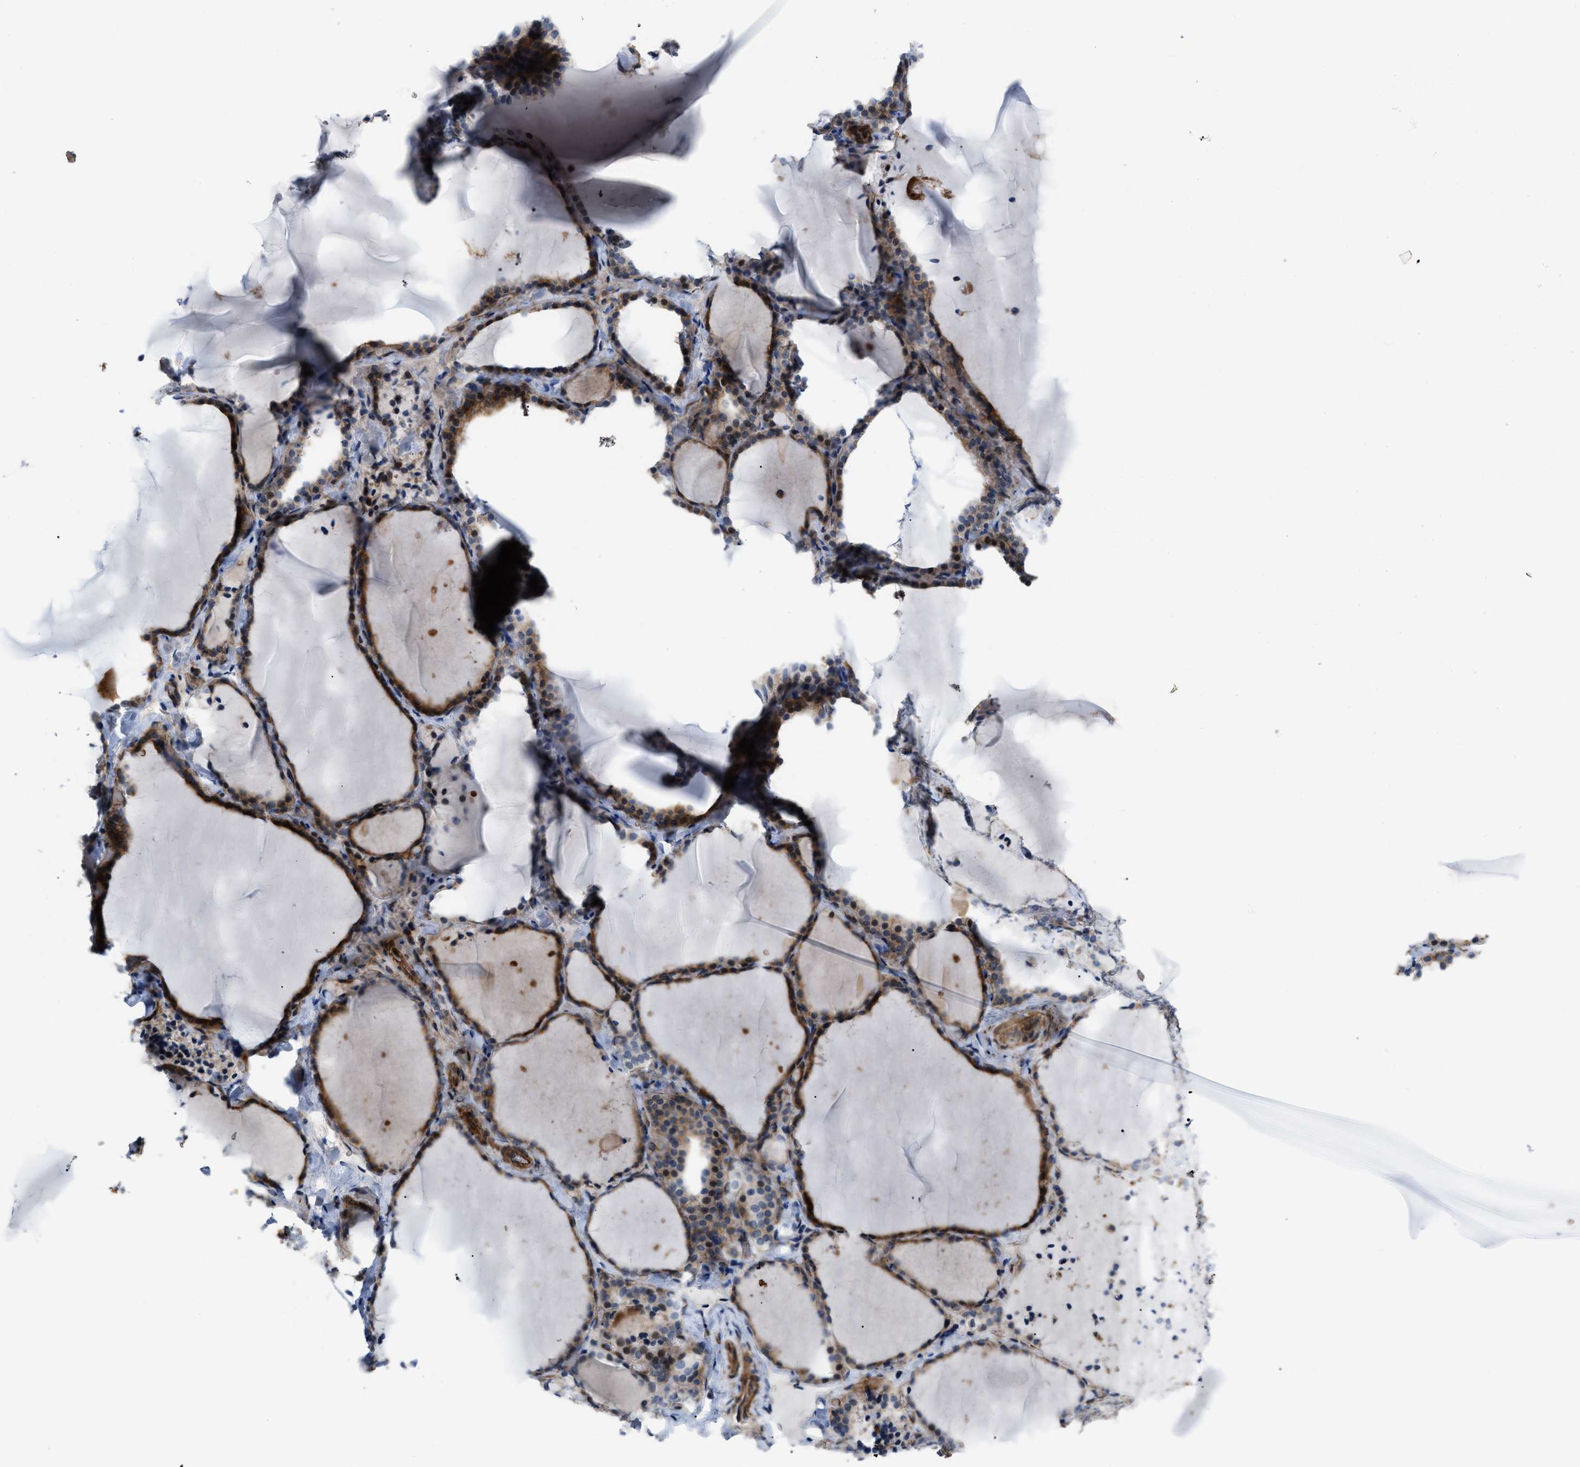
{"staining": {"intensity": "moderate", "quantity": "25%-75%", "location": "cytoplasmic/membranous,nuclear"}, "tissue": "thyroid gland", "cell_type": "Glandular cells", "image_type": "normal", "snomed": [{"axis": "morphology", "description": "Normal tissue, NOS"}, {"axis": "topography", "description": "Thyroid gland"}], "caption": "A histopathology image of human thyroid gland stained for a protein reveals moderate cytoplasmic/membranous,nuclear brown staining in glandular cells.", "gene": "POLR1F", "patient": {"sex": "female", "age": 22}}